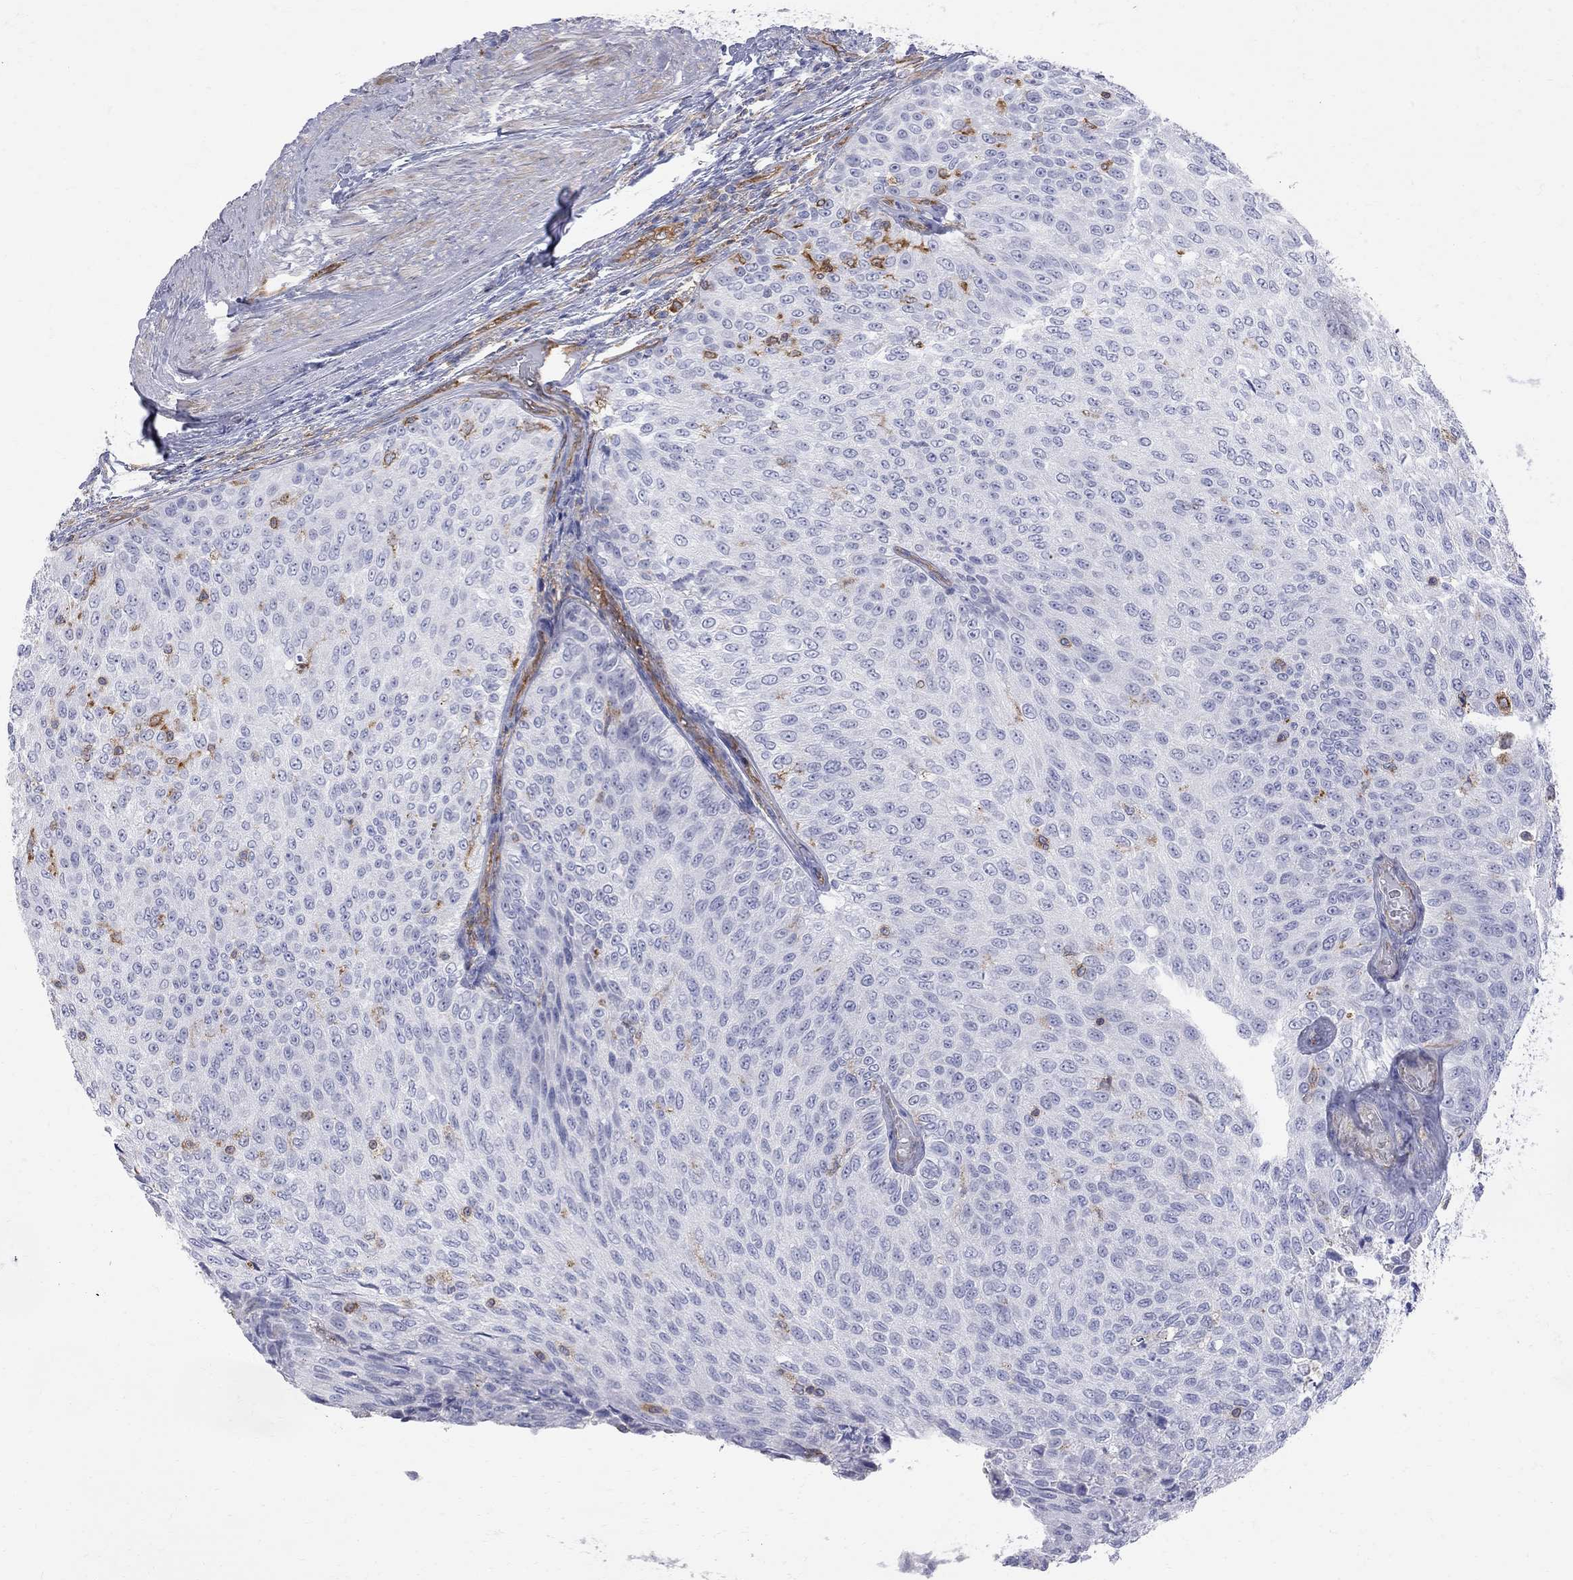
{"staining": {"intensity": "negative", "quantity": "none", "location": "none"}, "tissue": "urothelial cancer", "cell_type": "Tumor cells", "image_type": "cancer", "snomed": [{"axis": "morphology", "description": "Urothelial carcinoma, Low grade"}, {"axis": "topography", "description": "Ureter, NOS"}, {"axis": "topography", "description": "Urinary bladder"}], "caption": "Immunohistochemistry (IHC) micrograph of neoplastic tissue: human urothelial carcinoma (low-grade) stained with DAB reveals no significant protein staining in tumor cells. Nuclei are stained in blue.", "gene": "ABI3", "patient": {"sex": "male", "age": 78}}